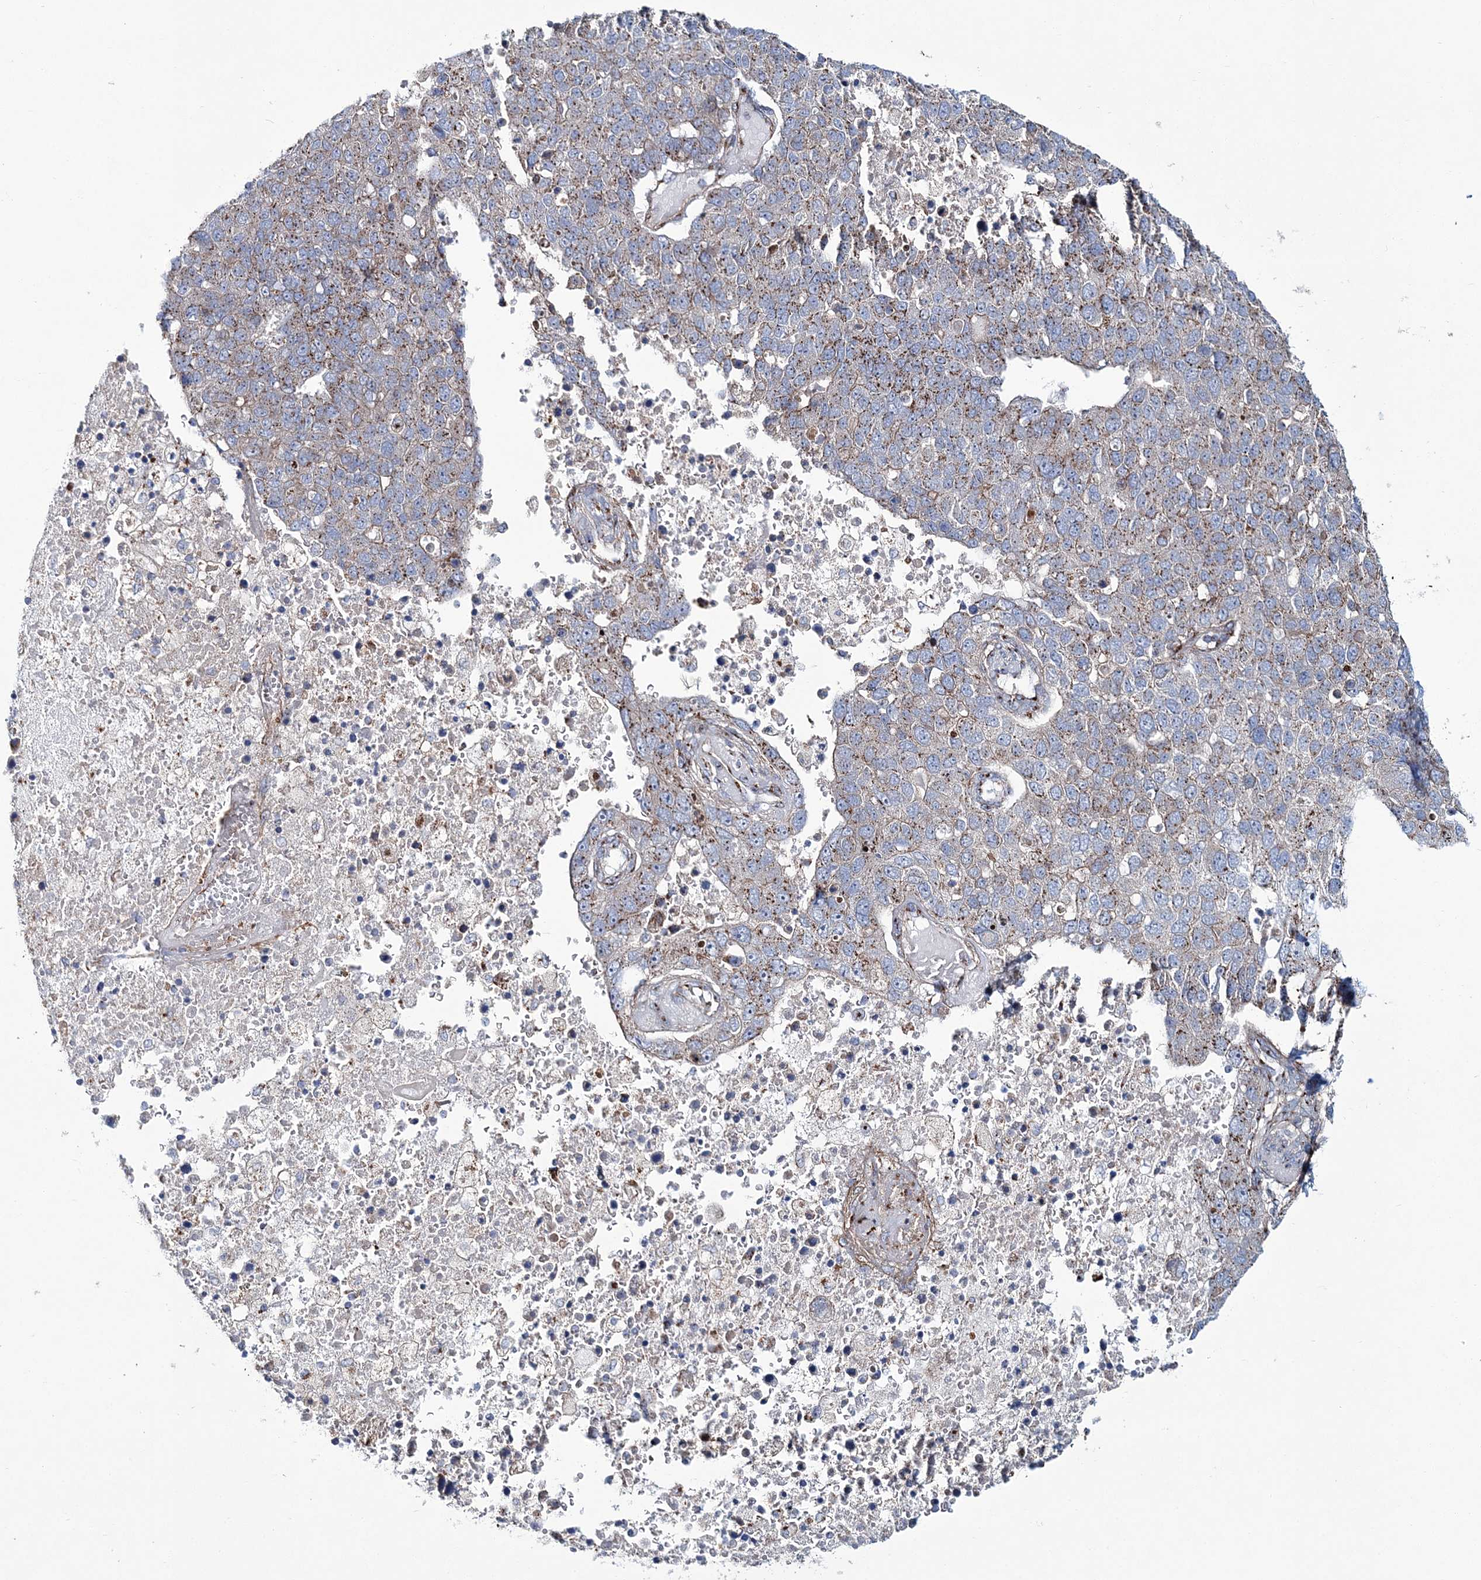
{"staining": {"intensity": "moderate", "quantity": ">75%", "location": "cytoplasmic/membranous"}, "tissue": "pancreatic cancer", "cell_type": "Tumor cells", "image_type": "cancer", "snomed": [{"axis": "morphology", "description": "Adenocarcinoma, NOS"}, {"axis": "topography", "description": "Pancreas"}], "caption": "This is an image of IHC staining of pancreatic cancer, which shows moderate expression in the cytoplasmic/membranous of tumor cells.", "gene": "MAN1A2", "patient": {"sex": "female", "age": 61}}